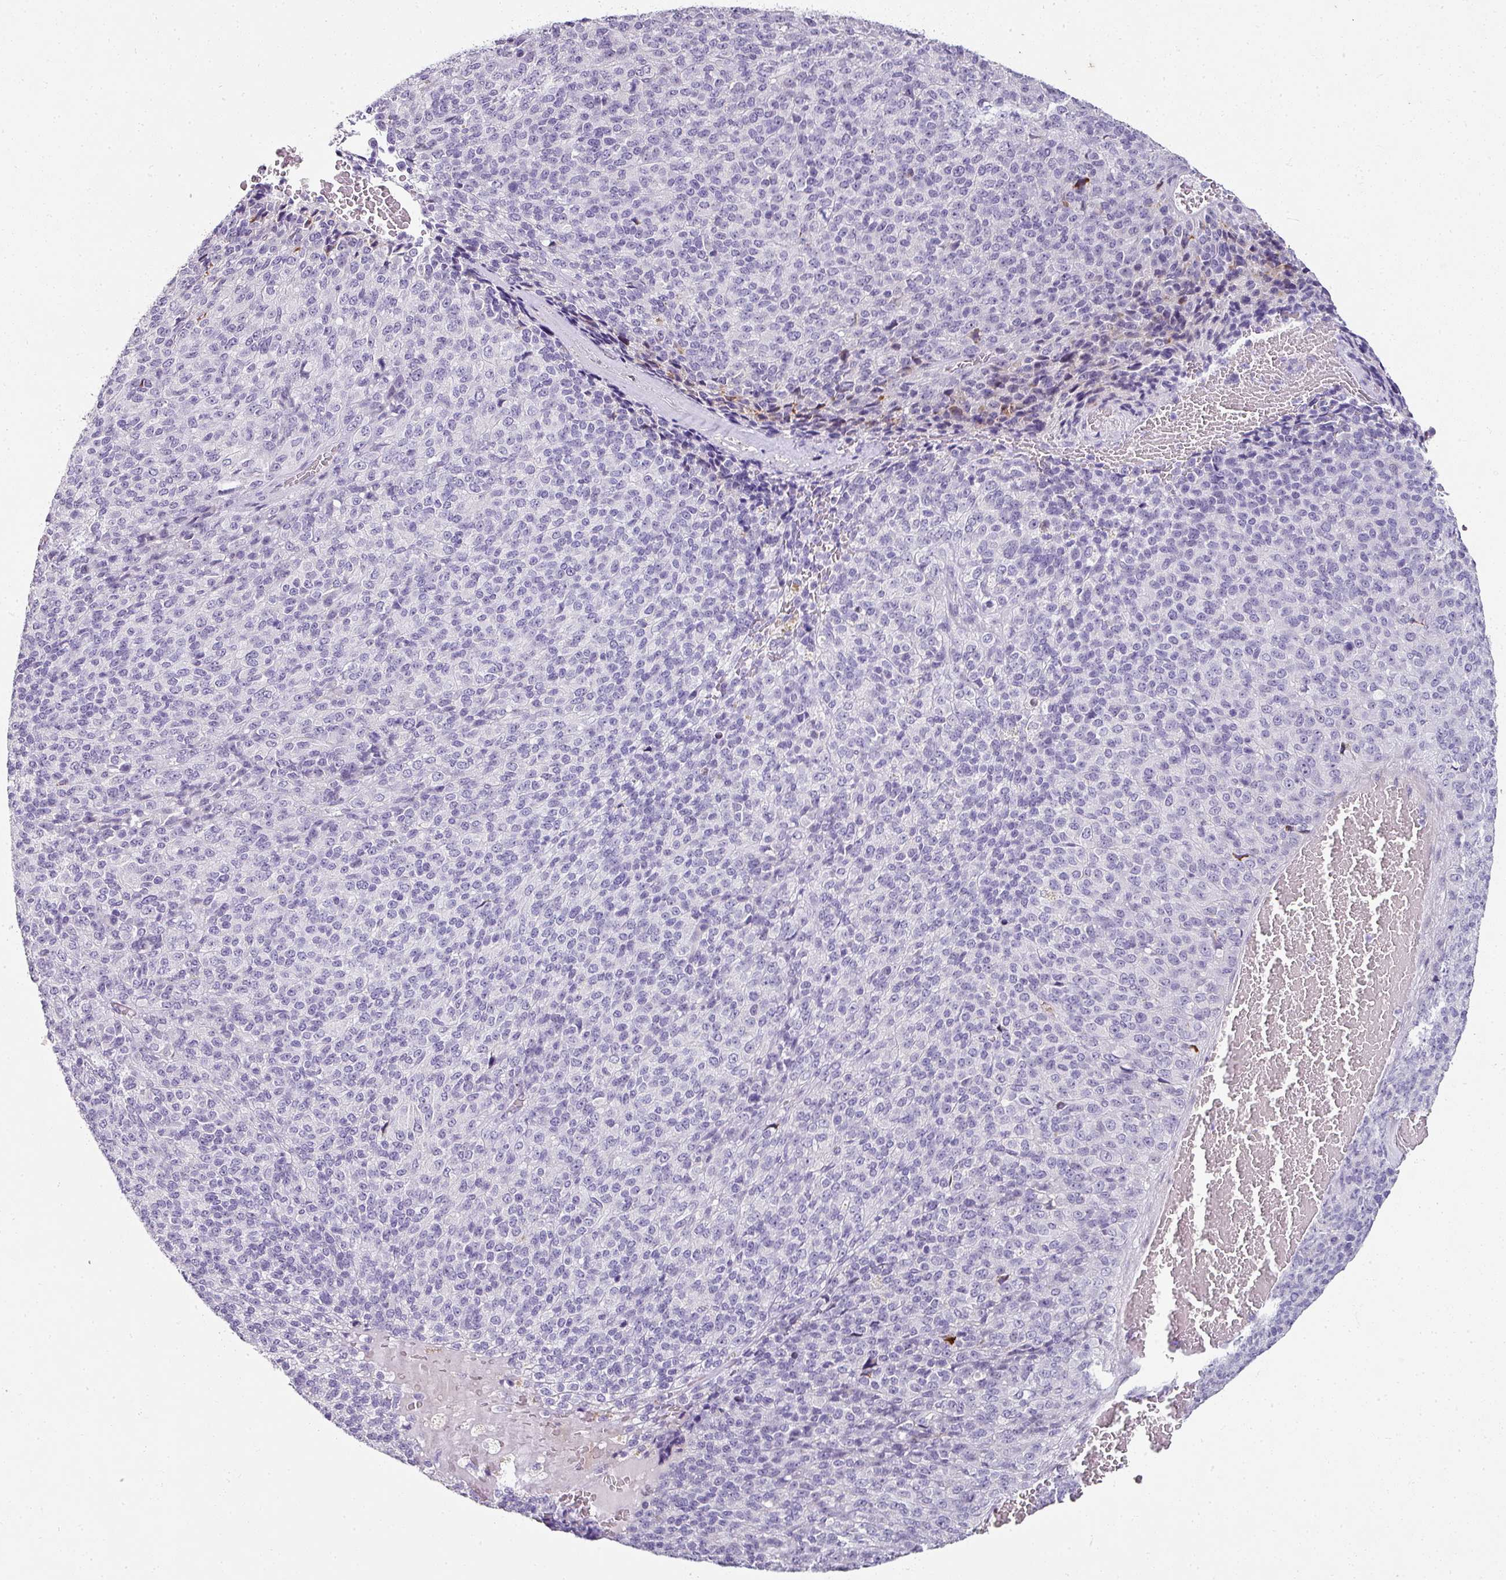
{"staining": {"intensity": "negative", "quantity": "none", "location": "none"}, "tissue": "melanoma", "cell_type": "Tumor cells", "image_type": "cancer", "snomed": [{"axis": "morphology", "description": "Malignant melanoma, Metastatic site"}, {"axis": "topography", "description": "Brain"}], "caption": "High magnification brightfield microscopy of malignant melanoma (metastatic site) stained with DAB (brown) and counterstained with hematoxylin (blue): tumor cells show no significant staining. Nuclei are stained in blue.", "gene": "TRA2A", "patient": {"sex": "female", "age": 56}}